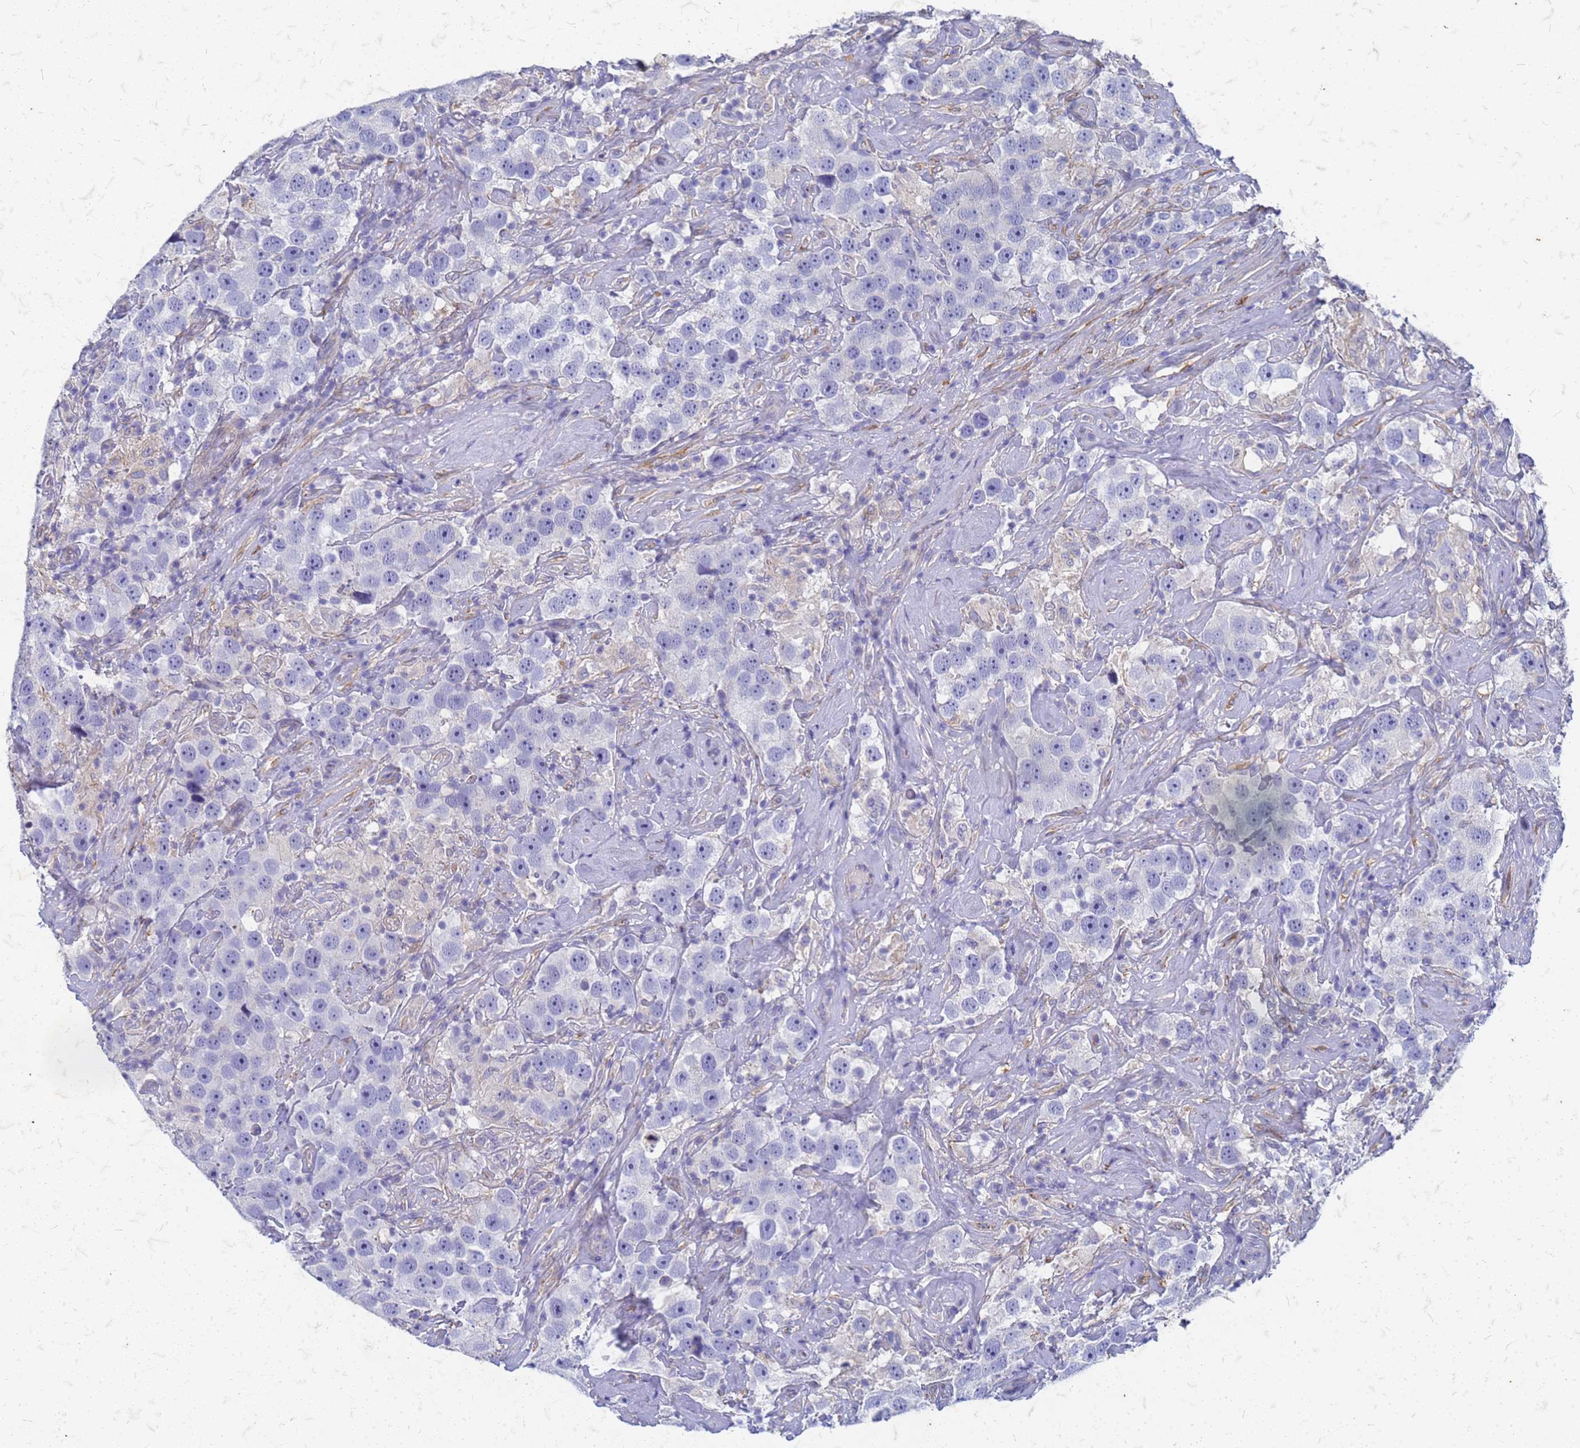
{"staining": {"intensity": "negative", "quantity": "none", "location": "none"}, "tissue": "testis cancer", "cell_type": "Tumor cells", "image_type": "cancer", "snomed": [{"axis": "morphology", "description": "Seminoma, NOS"}, {"axis": "topography", "description": "Testis"}], "caption": "There is no significant expression in tumor cells of seminoma (testis). (Stains: DAB (3,3'-diaminobenzidine) IHC with hematoxylin counter stain, Microscopy: brightfield microscopy at high magnification).", "gene": "TRIM64B", "patient": {"sex": "male", "age": 49}}